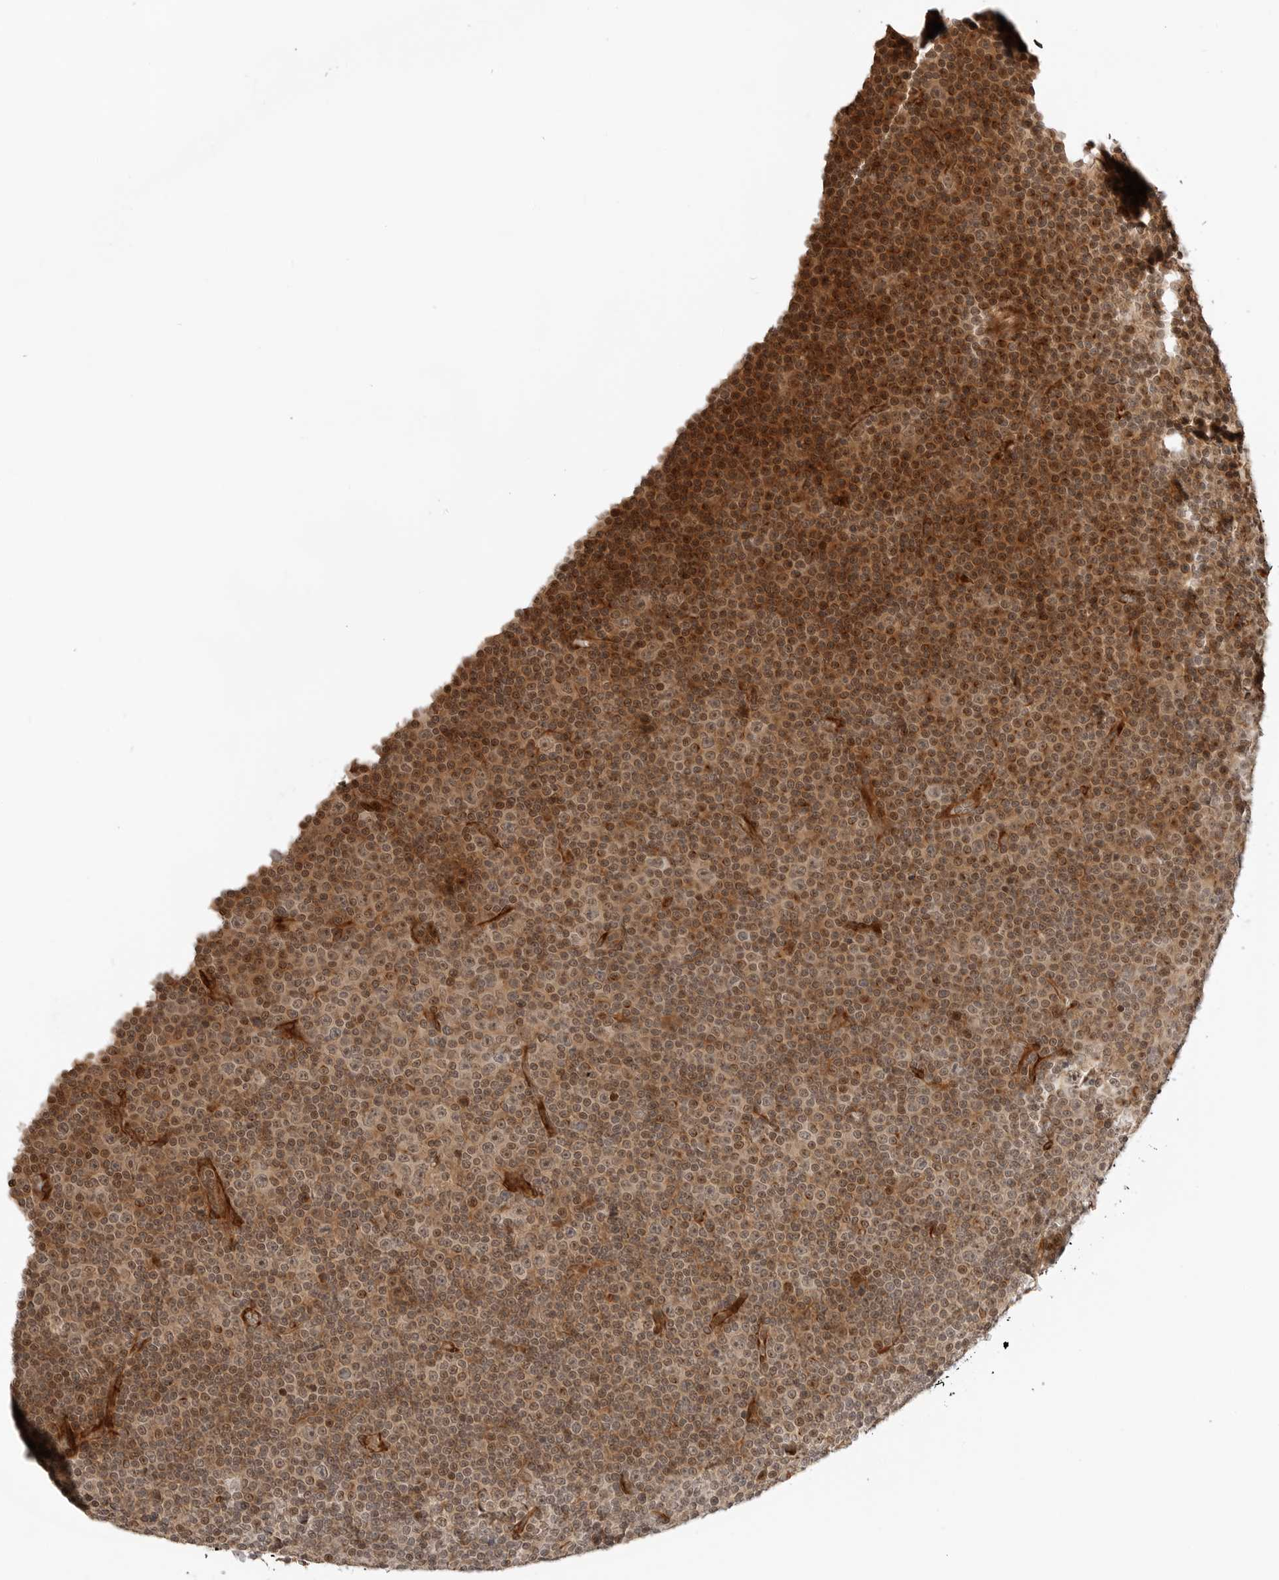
{"staining": {"intensity": "moderate", "quantity": "25%-75%", "location": "nuclear"}, "tissue": "lymphoma", "cell_type": "Tumor cells", "image_type": "cancer", "snomed": [{"axis": "morphology", "description": "Malignant lymphoma, non-Hodgkin's type, Low grade"}, {"axis": "topography", "description": "Lymph node"}], "caption": "A micrograph of human lymphoma stained for a protein reveals moderate nuclear brown staining in tumor cells.", "gene": "GEM", "patient": {"sex": "female", "age": 67}}